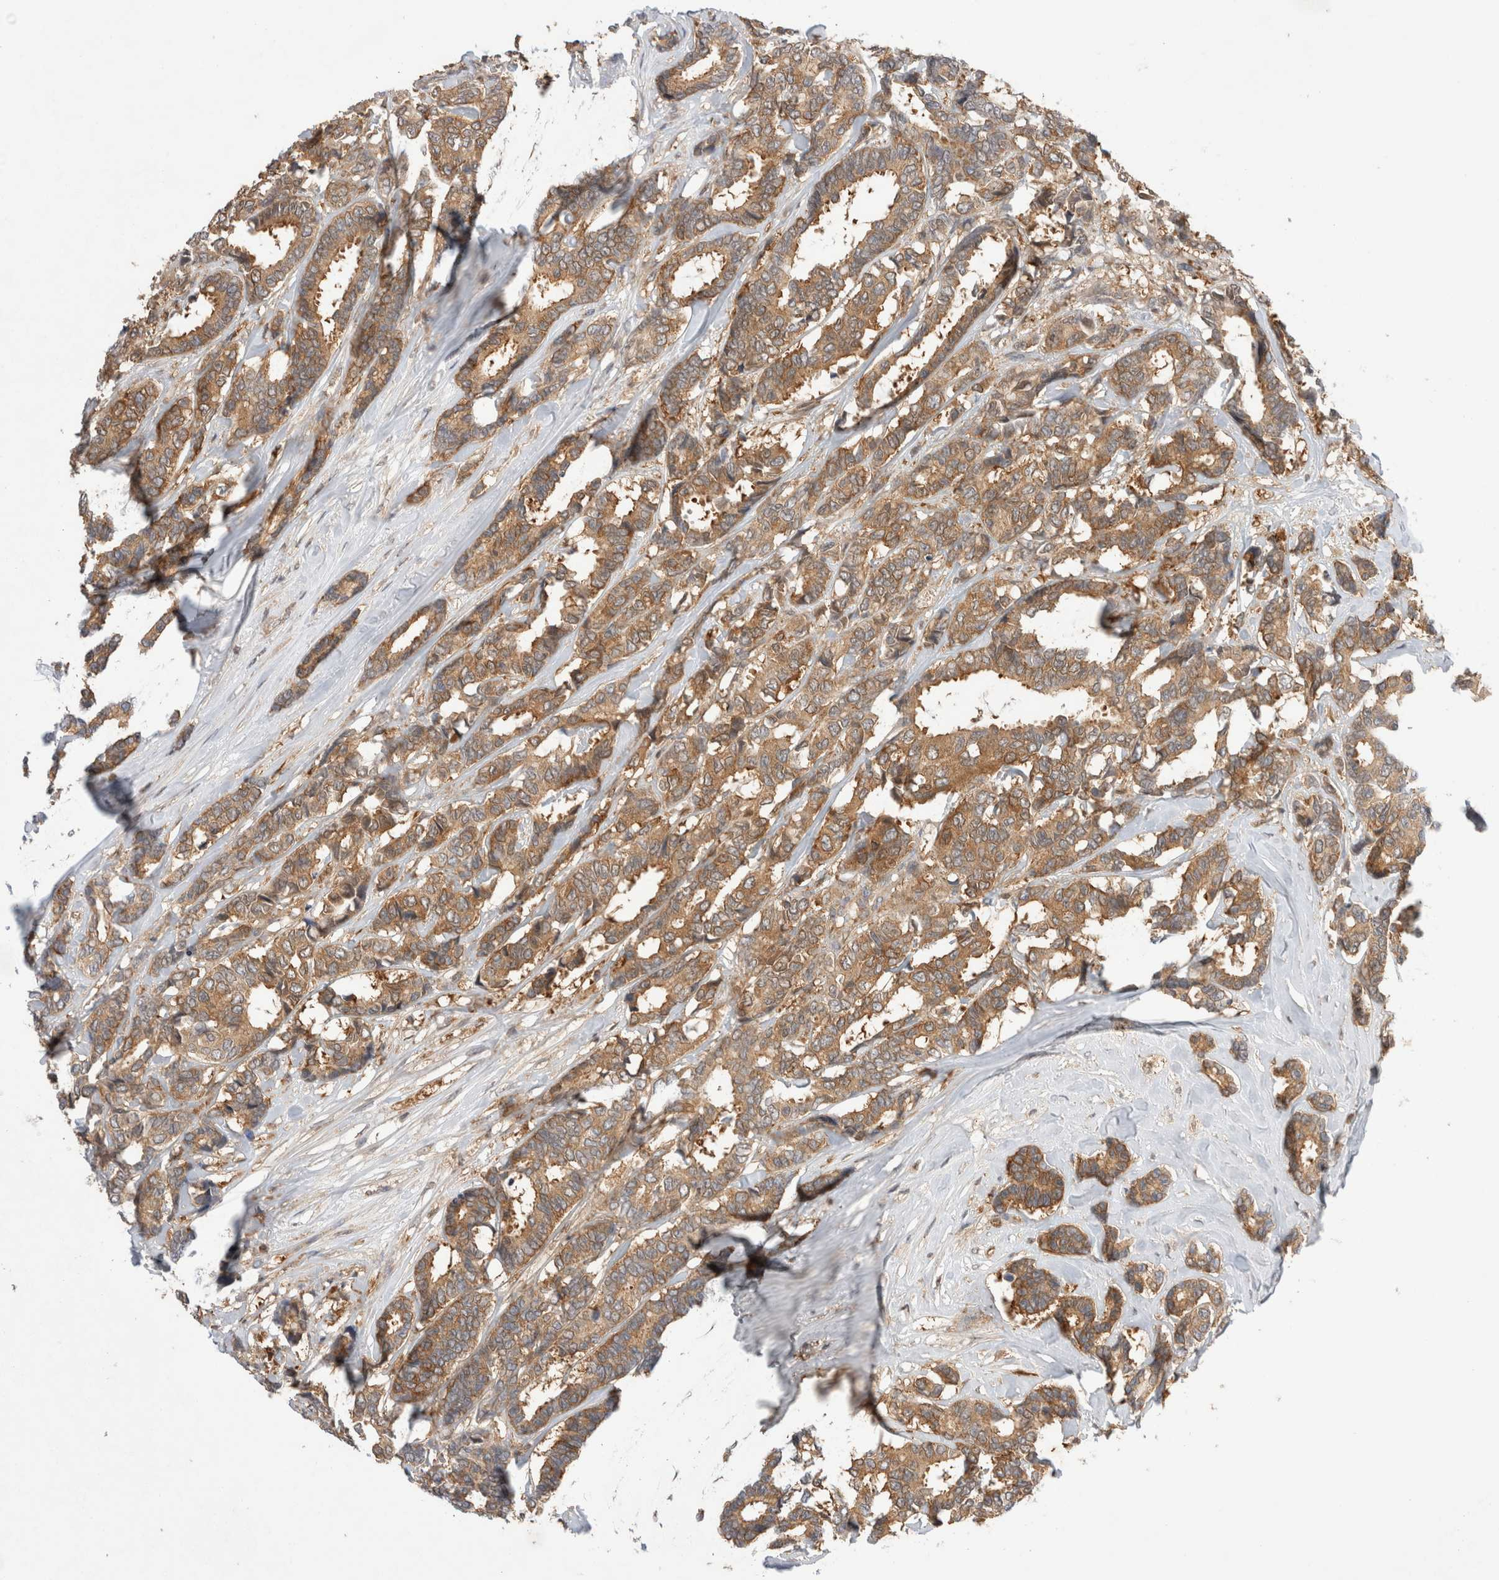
{"staining": {"intensity": "moderate", "quantity": ">75%", "location": "cytoplasmic/membranous"}, "tissue": "breast cancer", "cell_type": "Tumor cells", "image_type": "cancer", "snomed": [{"axis": "morphology", "description": "Duct carcinoma"}, {"axis": "topography", "description": "Breast"}], "caption": "Immunohistochemical staining of human infiltrating ductal carcinoma (breast) reveals moderate cytoplasmic/membranous protein positivity in approximately >75% of tumor cells.", "gene": "NFKB1", "patient": {"sex": "female", "age": 87}}